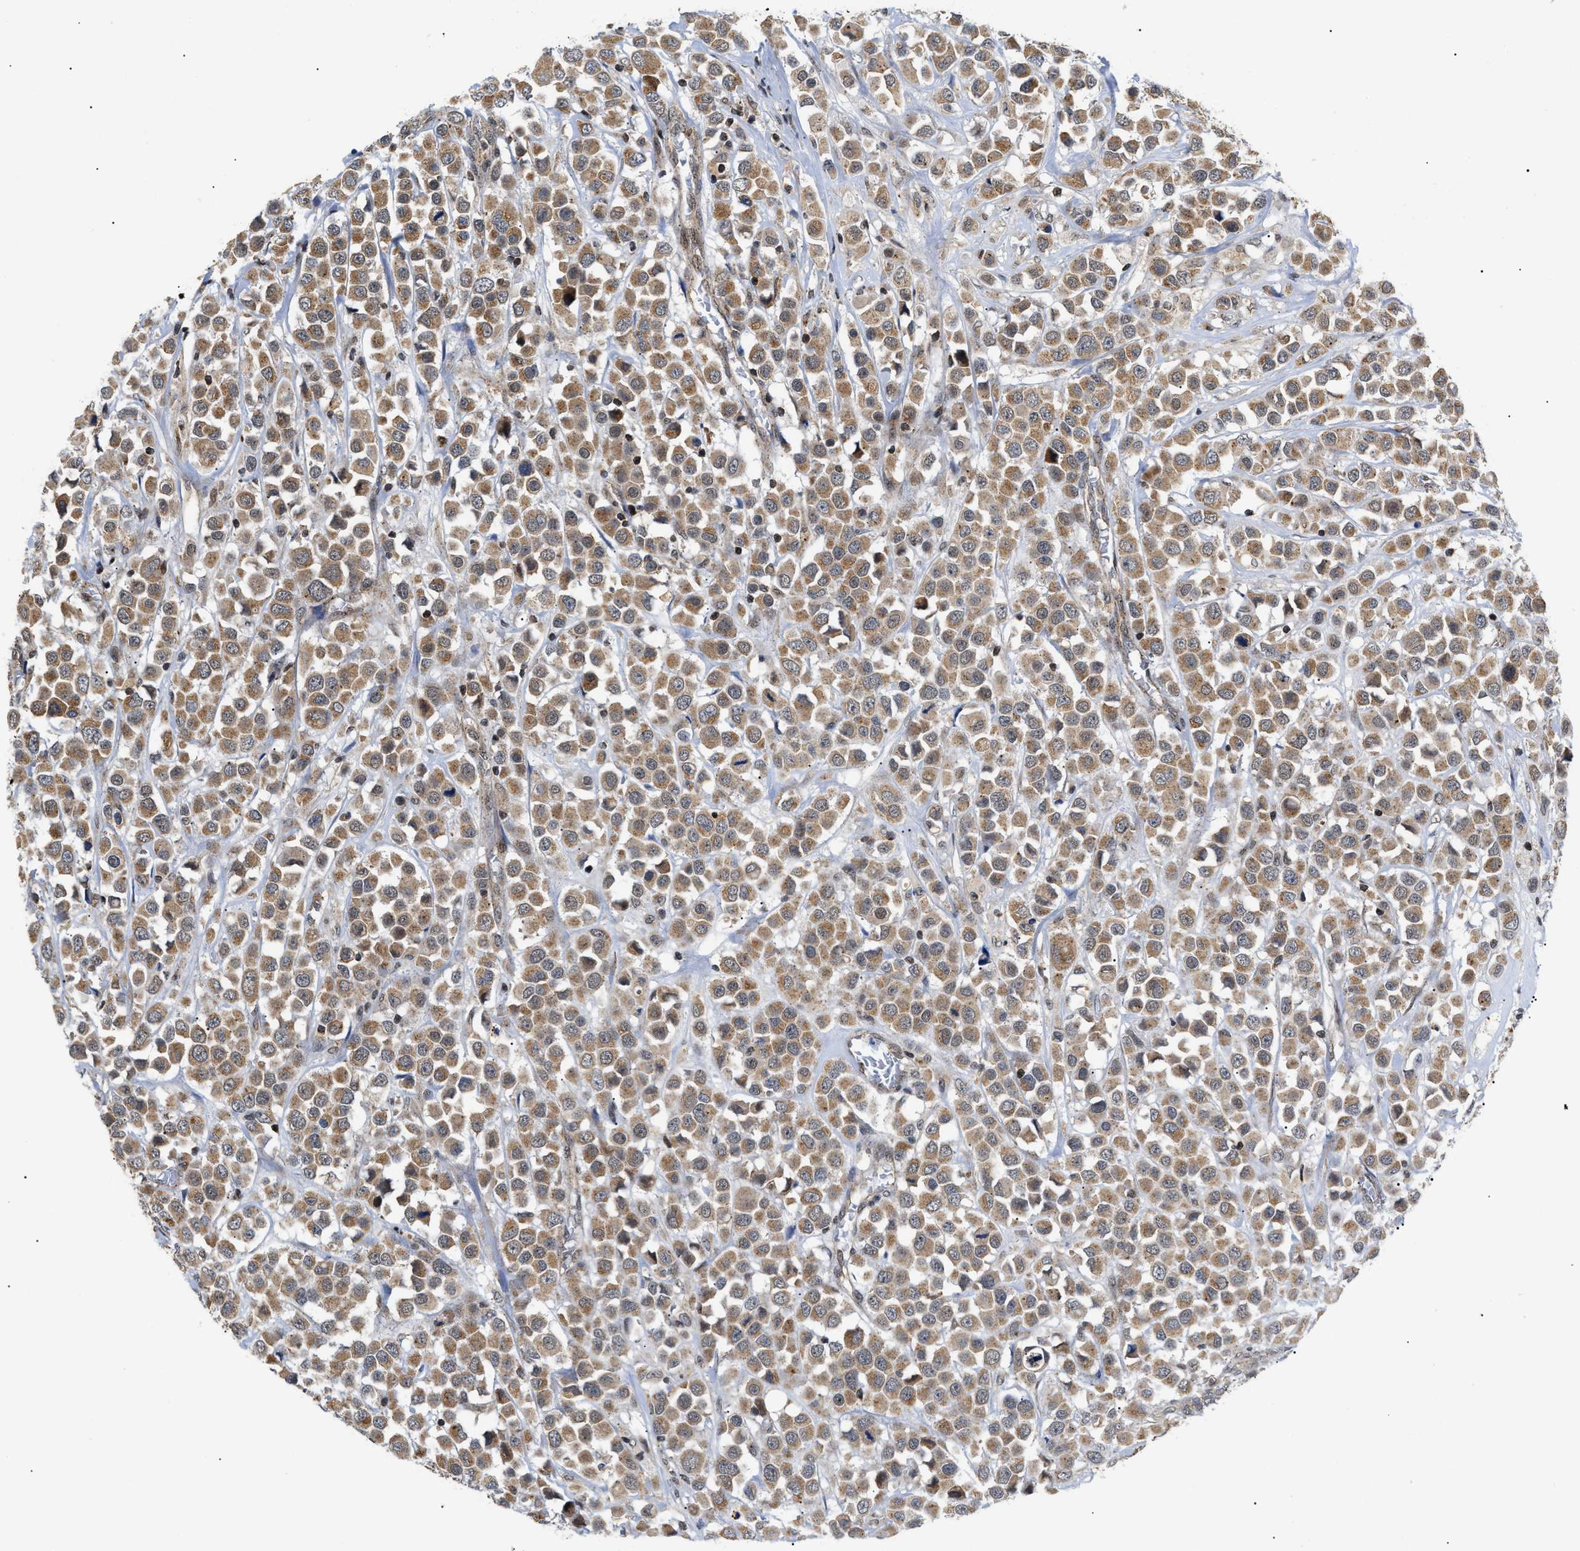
{"staining": {"intensity": "moderate", "quantity": ">75%", "location": "cytoplasmic/membranous"}, "tissue": "breast cancer", "cell_type": "Tumor cells", "image_type": "cancer", "snomed": [{"axis": "morphology", "description": "Duct carcinoma"}, {"axis": "topography", "description": "Breast"}], "caption": "A medium amount of moderate cytoplasmic/membranous positivity is appreciated in about >75% of tumor cells in breast cancer tissue.", "gene": "ZBTB11", "patient": {"sex": "female", "age": 61}}